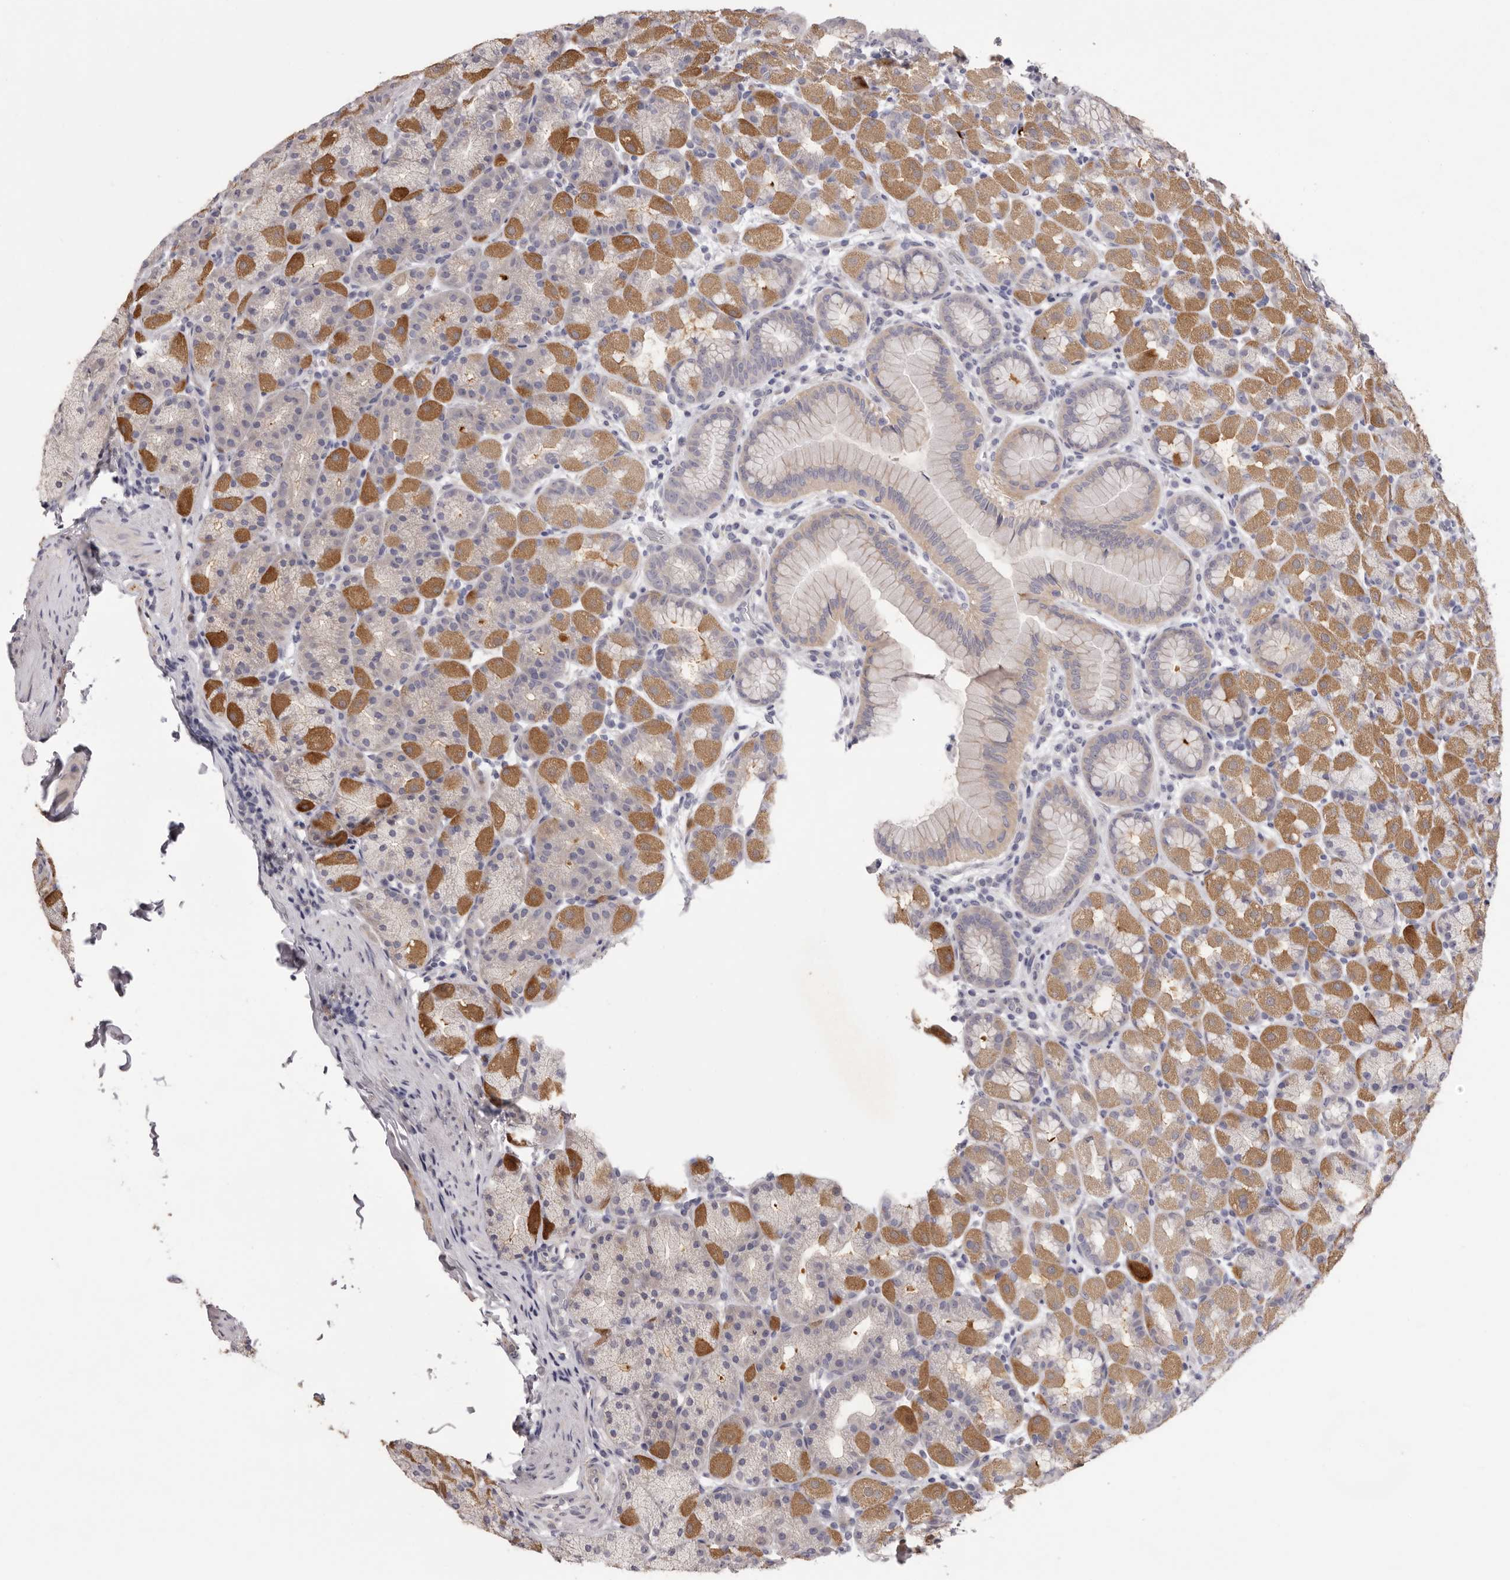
{"staining": {"intensity": "moderate", "quantity": "25%-75%", "location": "cytoplasmic/membranous"}, "tissue": "stomach", "cell_type": "Glandular cells", "image_type": "normal", "snomed": [{"axis": "morphology", "description": "Normal tissue, NOS"}, {"axis": "topography", "description": "Stomach, upper"}], "caption": "Immunohistochemistry (IHC) image of unremarkable stomach stained for a protein (brown), which exhibits medium levels of moderate cytoplasmic/membranous positivity in approximately 25%-75% of glandular cells.", "gene": "PNRC1", "patient": {"sex": "male", "age": 68}}